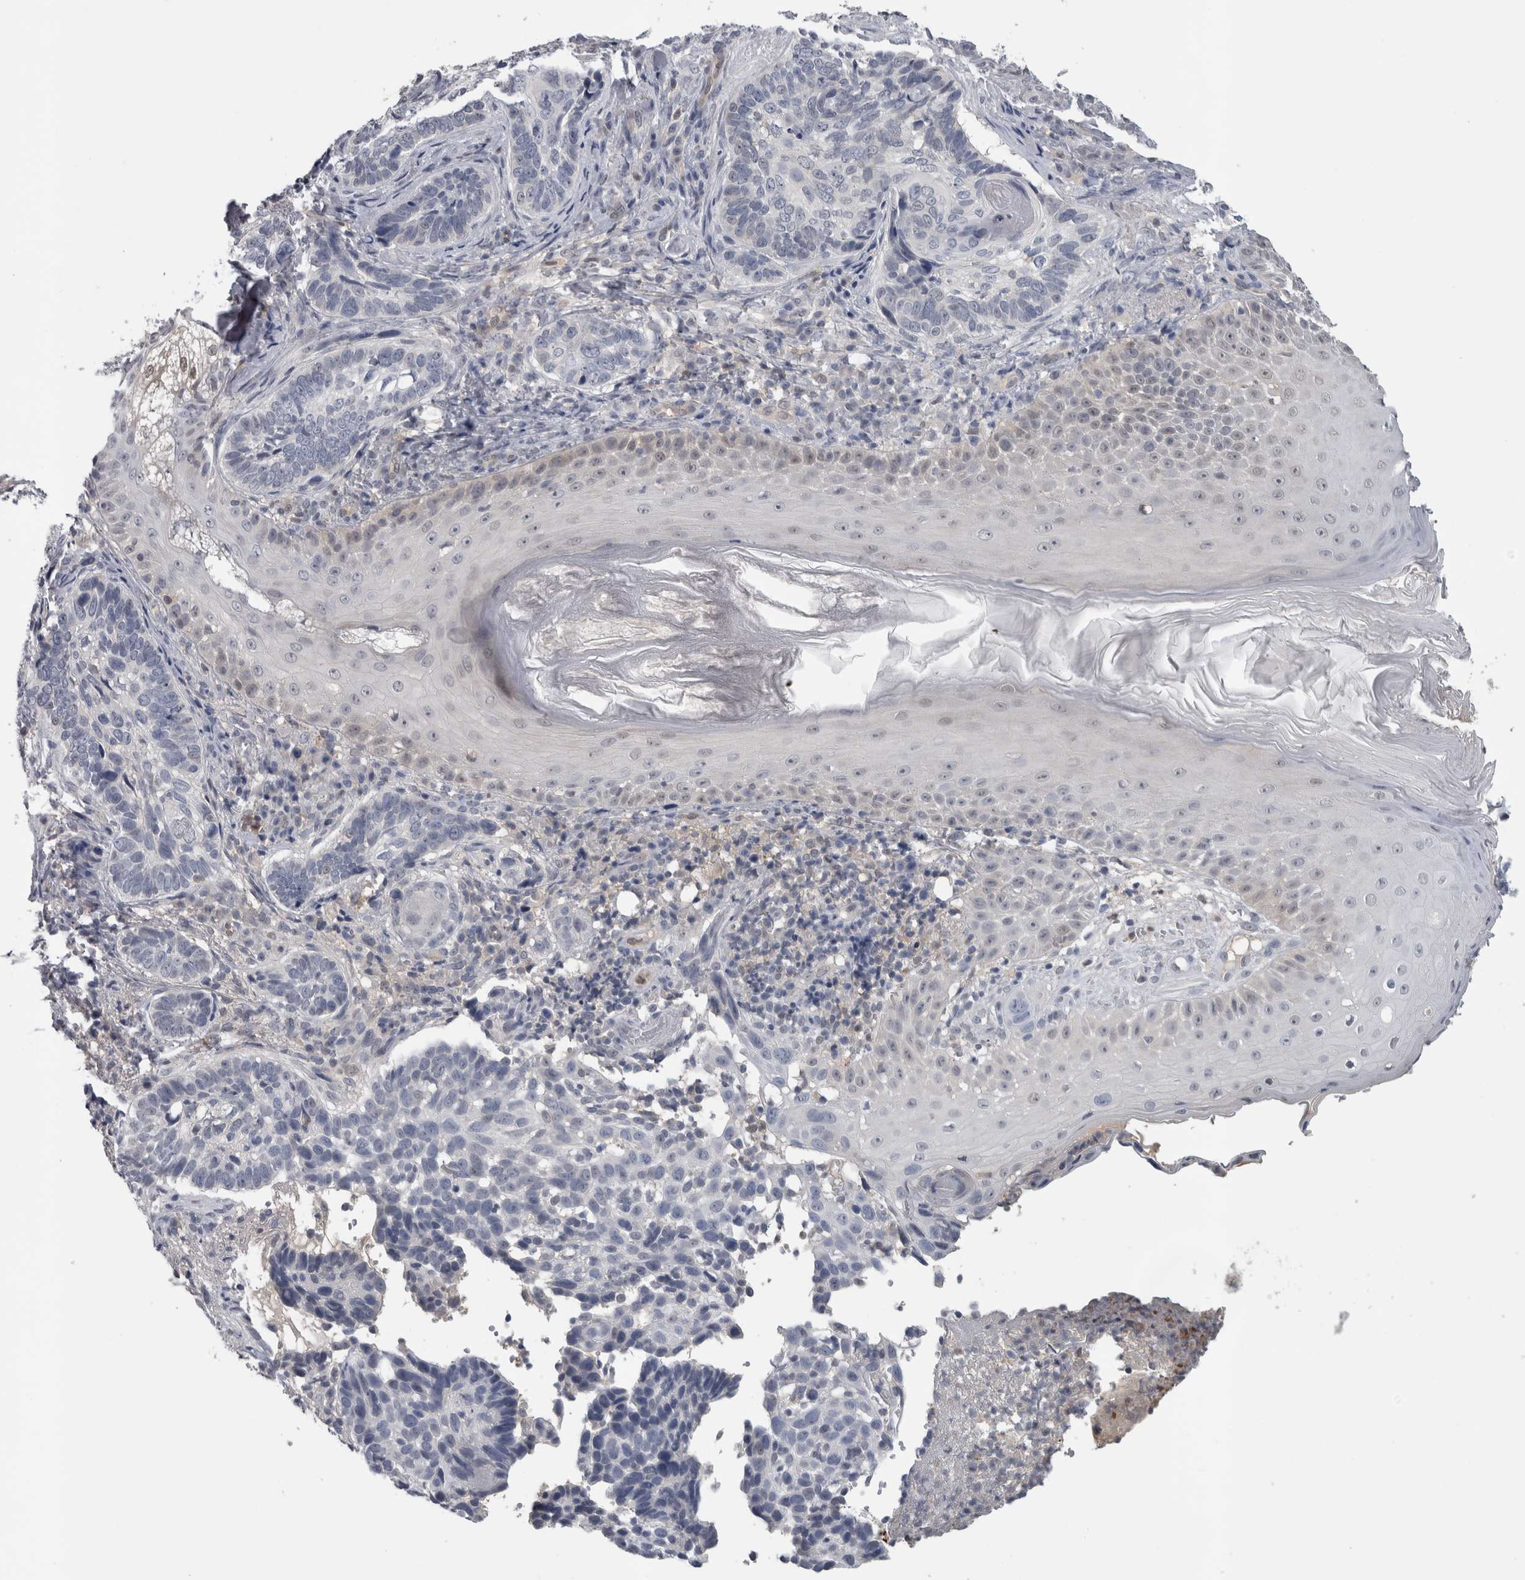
{"staining": {"intensity": "negative", "quantity": "none", "location": "none"}, "tissue": "skin cancer", "cell_type": "Tumor cells", "image_type": "cancer", "snomed": [{"axis": "morphology", "description": "Basal cell carcinoma"}, {"axis": "topography", "description": "Skin"}], "caption": "The histopathology image displays no significant positivity in tumor cells of basal cell carcinoma (skin).", "gene": "NAPRT", "patient": {"sex": "female", "age": 89}}